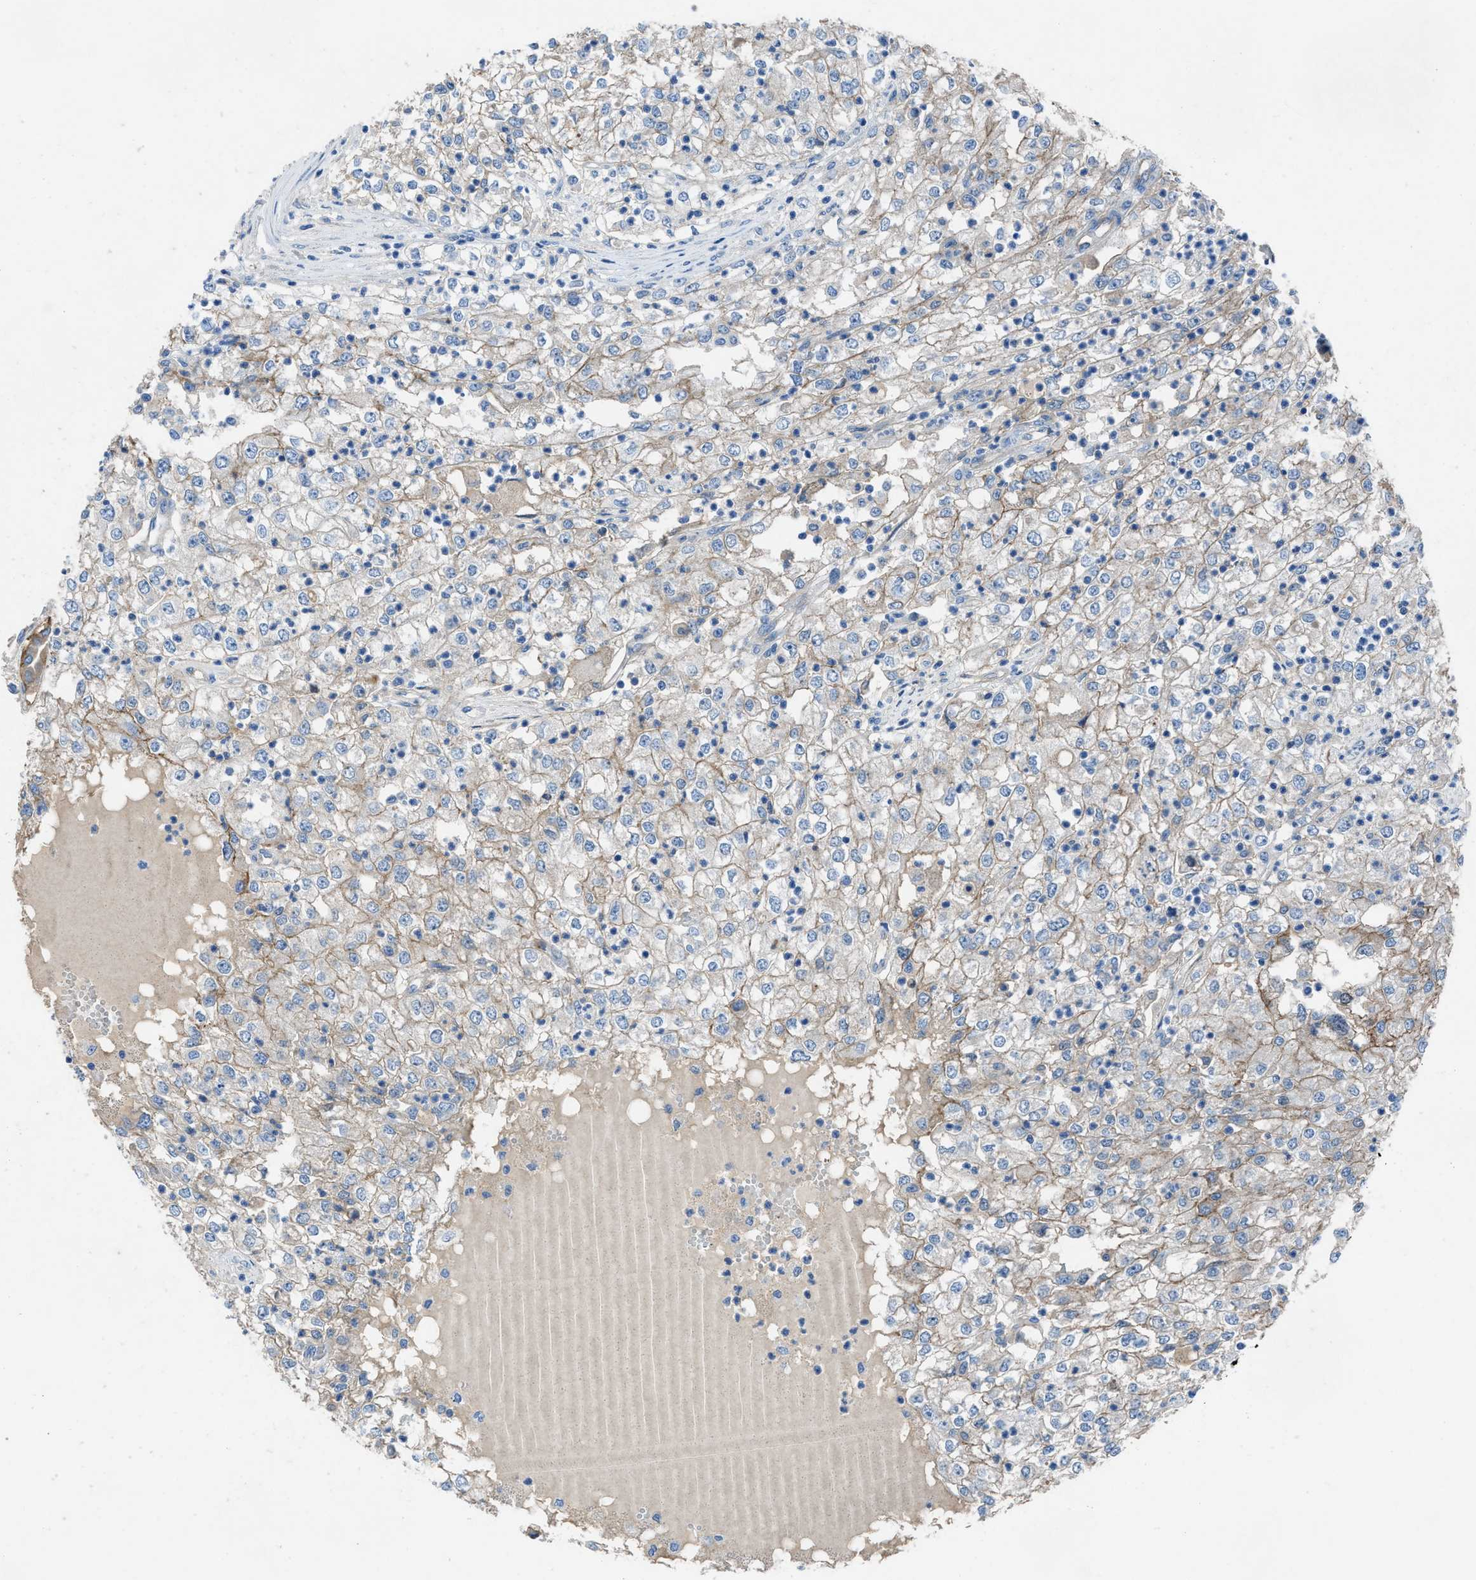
{"staining": {"intensity": "weak", "quantity": ">75%", "location": "cytoplasmic/membranous"}, "tissue": "renal cancer", "cell_type": "Tumor cells", "image_type": "cancer", "snomed": [{"axis": "morphology", "description": "Adenocarcinoma, NOS"}, {"axis": "topography", "description": "Kidney"}], "caption": "Human adenocarcinoma (renal) stained with a protein marker demonstrates weak staining in tumor cells.", "gene": "PTGFRN", "patient": {"sex": "female", "age": 54}}